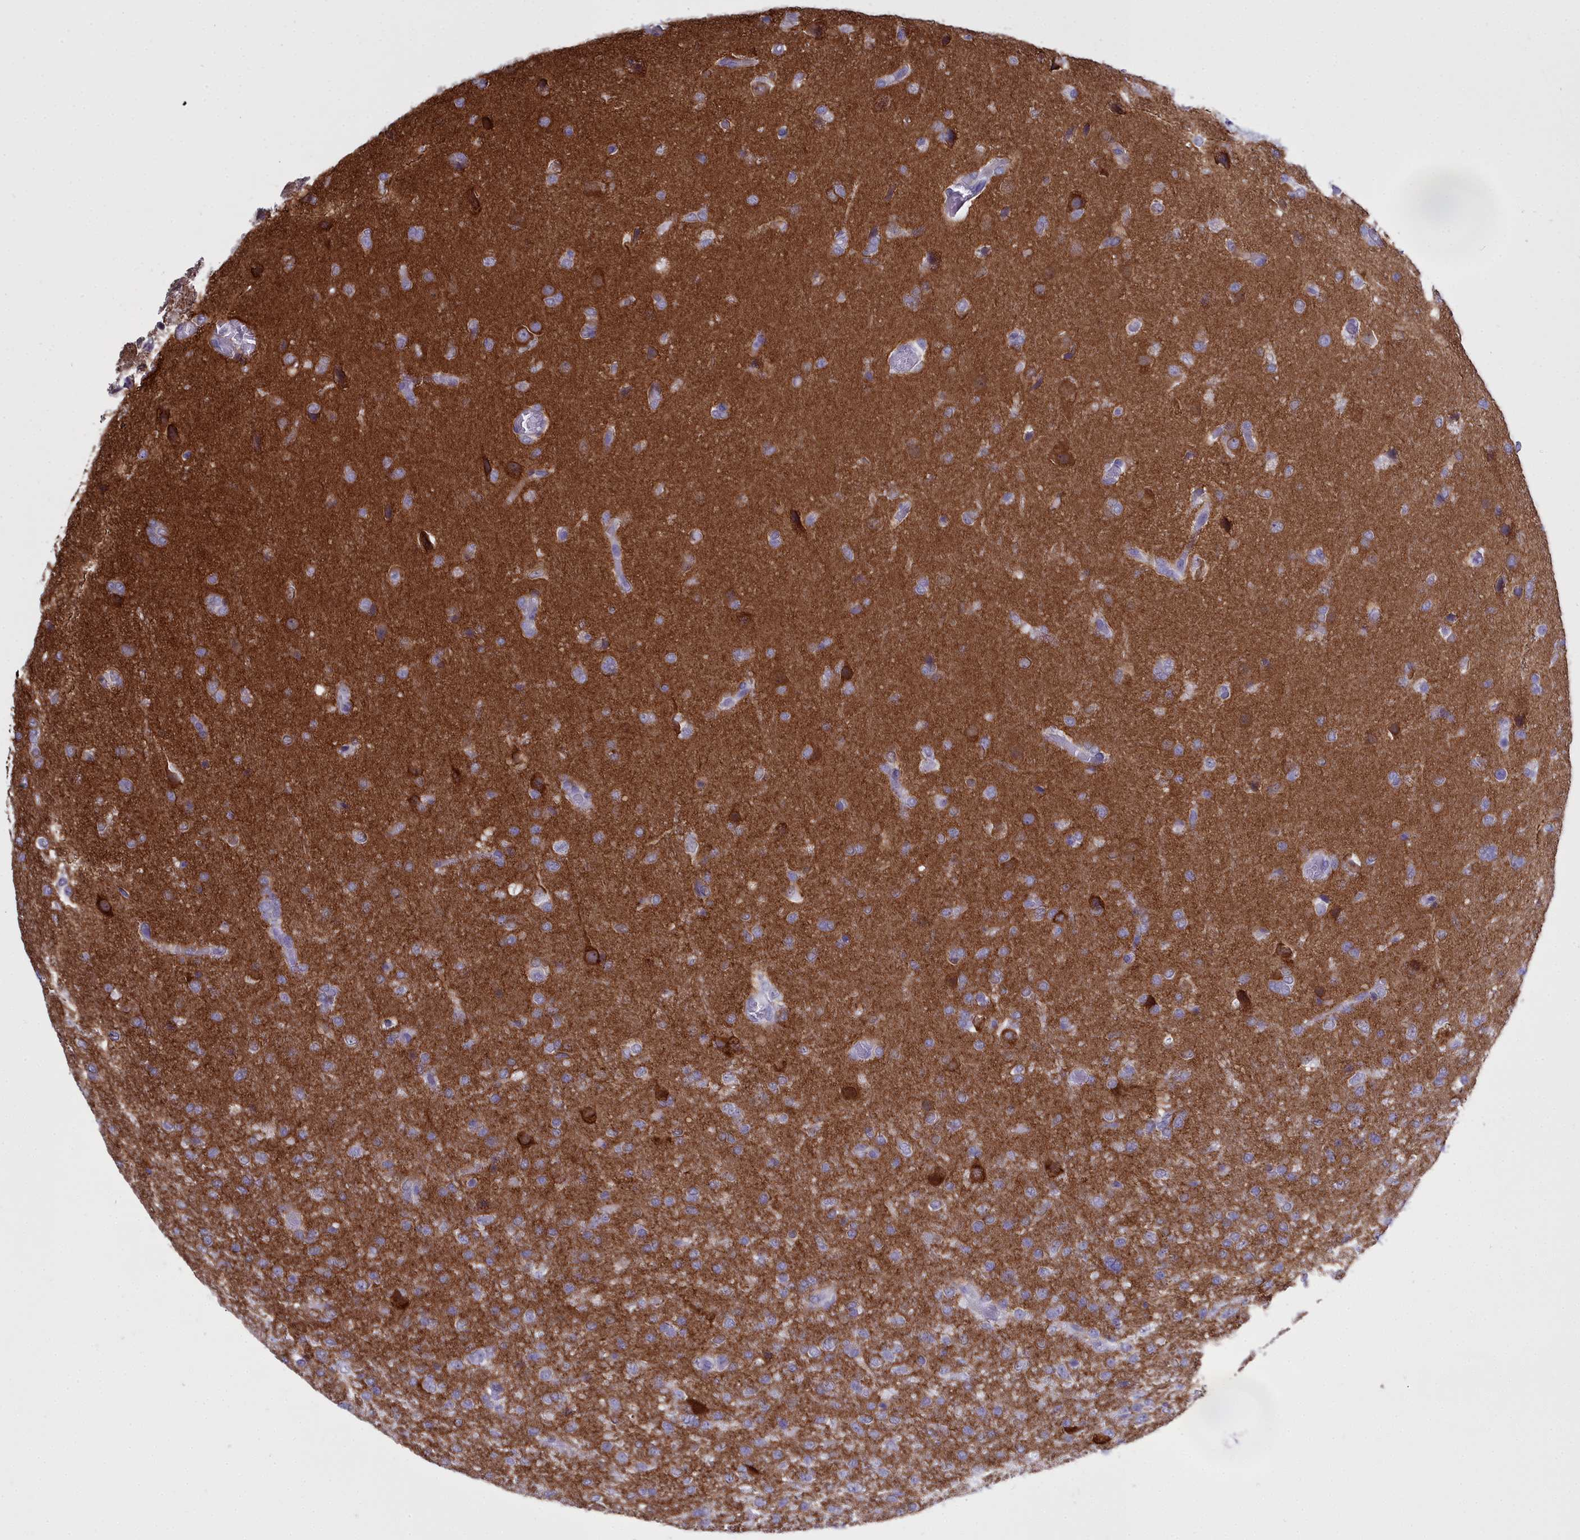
{"staining": {"intensity": "negative", "quantity": "none", "location": "none"}, "tissue": "glioma", "cell_type": "Tumor cells", "image_type": "cancer", "snomed": [{"axis": "morphology", "description": "Glioma, malignant, High grade"}, {"axis": "topography", "description": "Brain"}], "caption": "The photomicrograph displays no significant positivity in tumor cells of glioma.", "gene": "MAP6", "patient": {"sex": "female", "age": 74}}